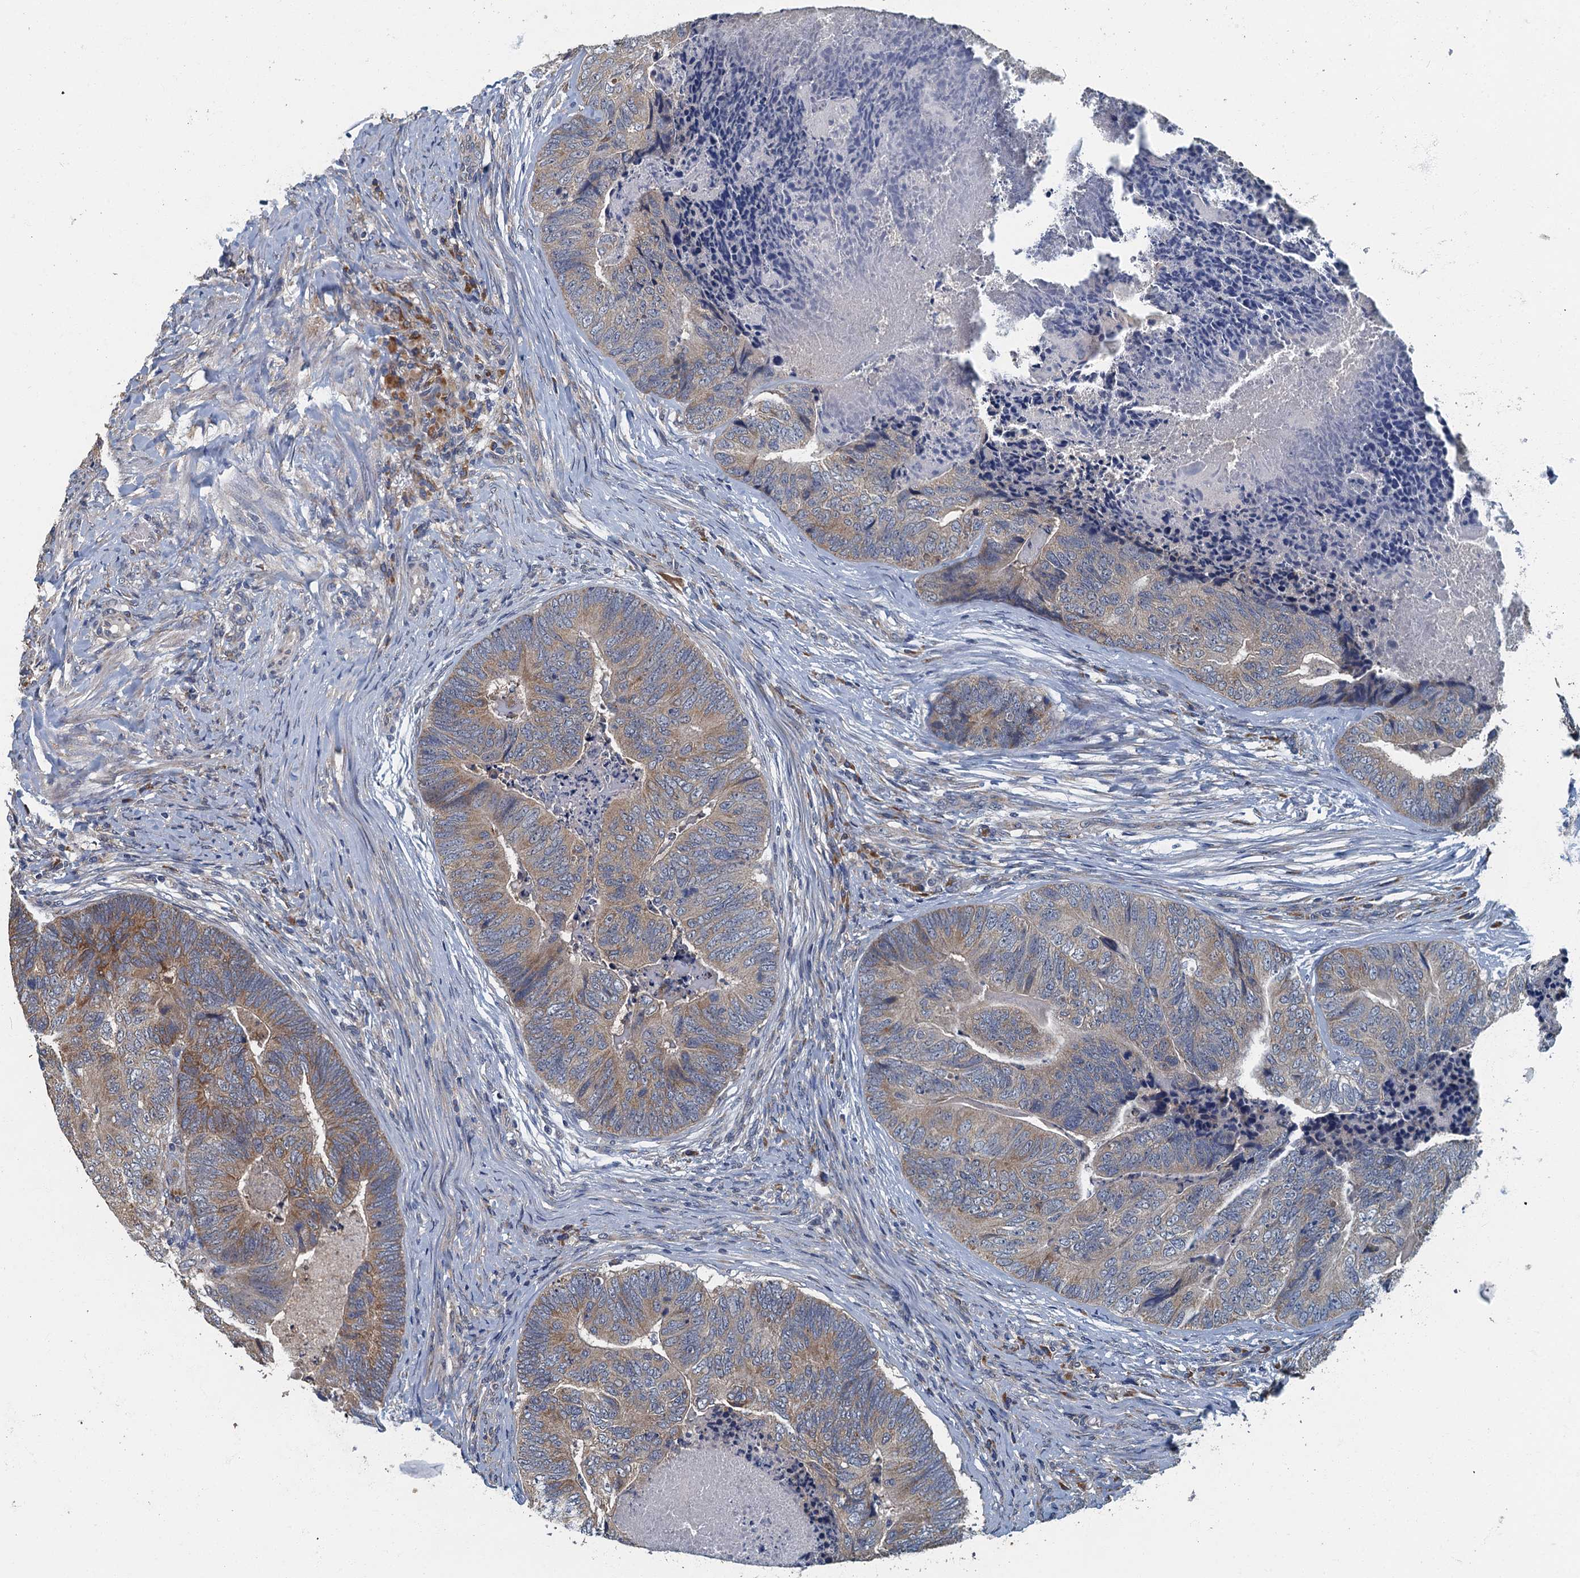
{"staining": {"intensity": "moderate", "quantity": "25%-75%", "location": "cytoplasmic/membranous"}, "tissue": "colorectal cancer", "cell_type": "Tumor cells", "image_type": "cancer", "snomed": [{"axis": "morphology", "description": "Adenocarcinoma, NOS"}, {"axis": "topography", "description": "Colon"}], "caption": "Moderate cytoplasmic/membranous protein positivity is seen in about 25%-75% of tumor cells in colorectal cancer. The staining was performed using DAB to visualize the protein expression in brown, while the nuclei were stained in blue with hematoxylin (Magnification: 20x).", "gene": "DDX49", "patient": {"sex": "female", "age": 67}}